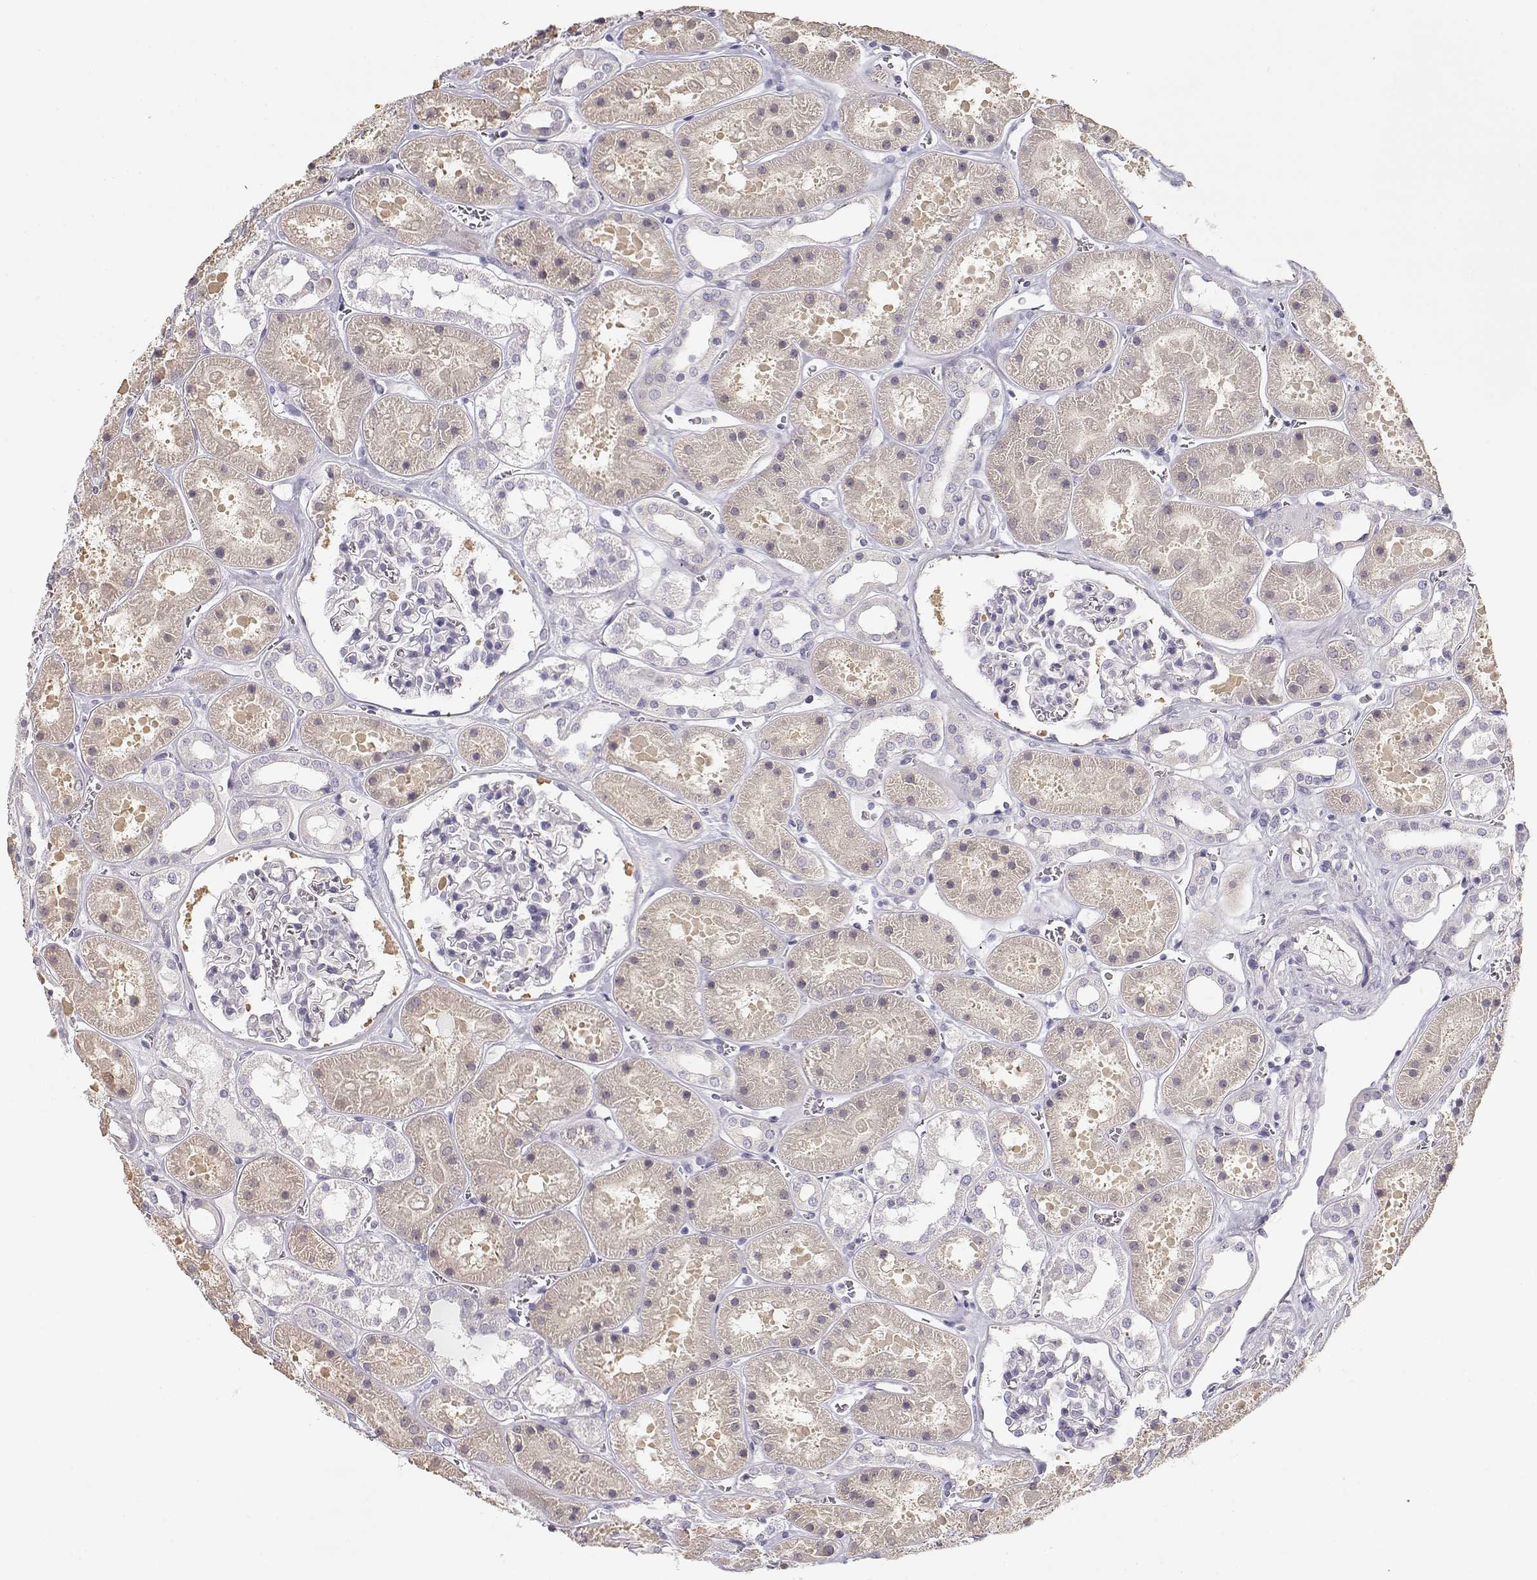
{"staining": {"intensity": "negative", "quantity": "none", "location": "none"}, "tissue": "kidney", "cell_type": "Cells in glomeruli", "image_type": "normal", "snomed": [{"axis": "morphology", "description": "Normal tissue, NOS"}, {"axis": "topography", "description": "Kidney"}], "caption": "Protein analysis of normal kidney demonstrates no significant staining in cells in glomeruli. (DAB immunohistochemistry (IHC) with hematoxylin counter stain).", "gene": "GLIPR1L2", "patient": {"sex": "female", "age": 41}}